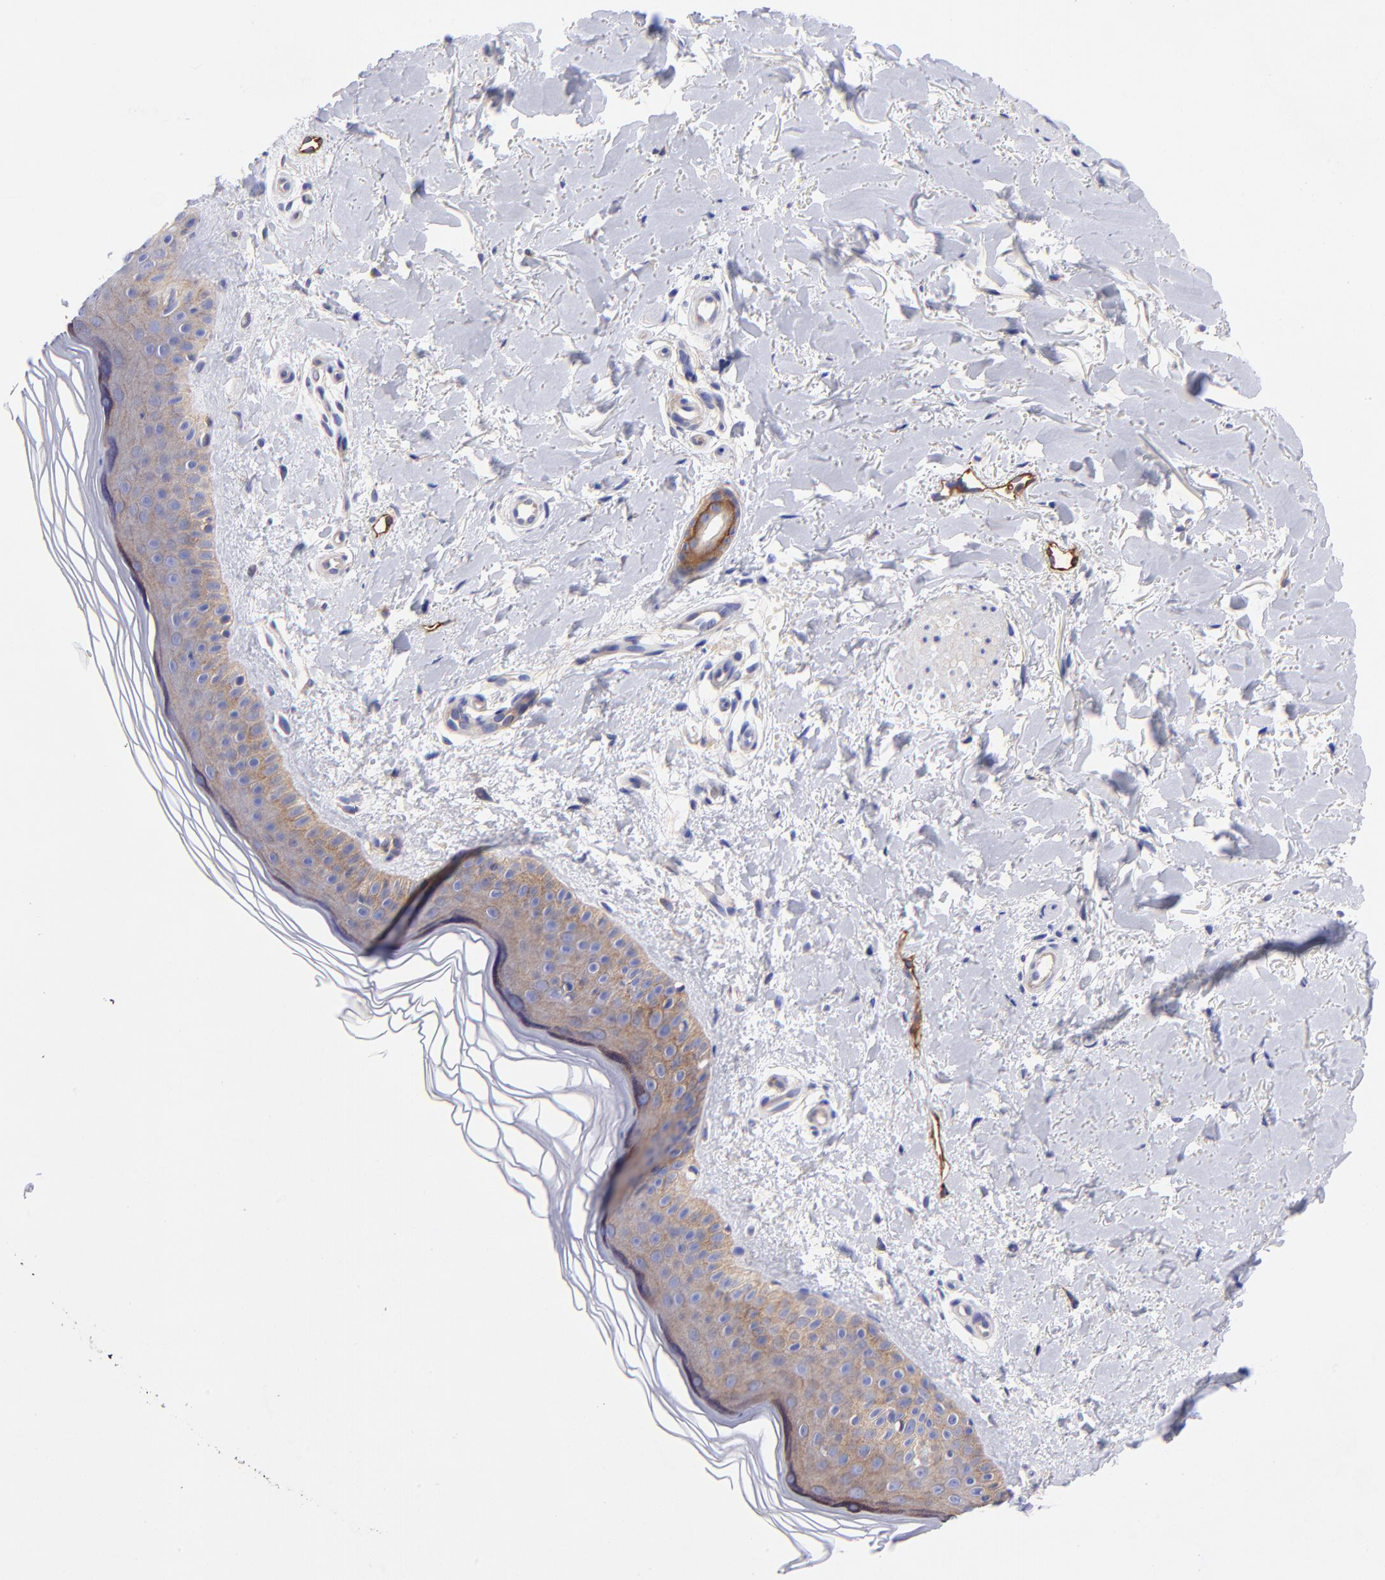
{"staining": {"intensity": "weak", "quantity": "<25%", "location": "cytoplasmic/membranous"}, "tissue": "skin", "cell_type": "Fibroblasts", "image_type": "normal", "snomed": [{"axis": "morphology", "description": "Normal tissue, NOS"}, {"axis": "topography", "description": "Skin"}], "caption": "This photomicrograph is of benign skin stained with immunohistochemistry to label a protein in brown with the nuclei are counter-stained blue. There is no positivity in fibroblasts. (DAB immunohistochemistry with hematoxylin counter stain).", "gene": "PPFIBP1", "patient": {"sex": "female", "age": 19}}